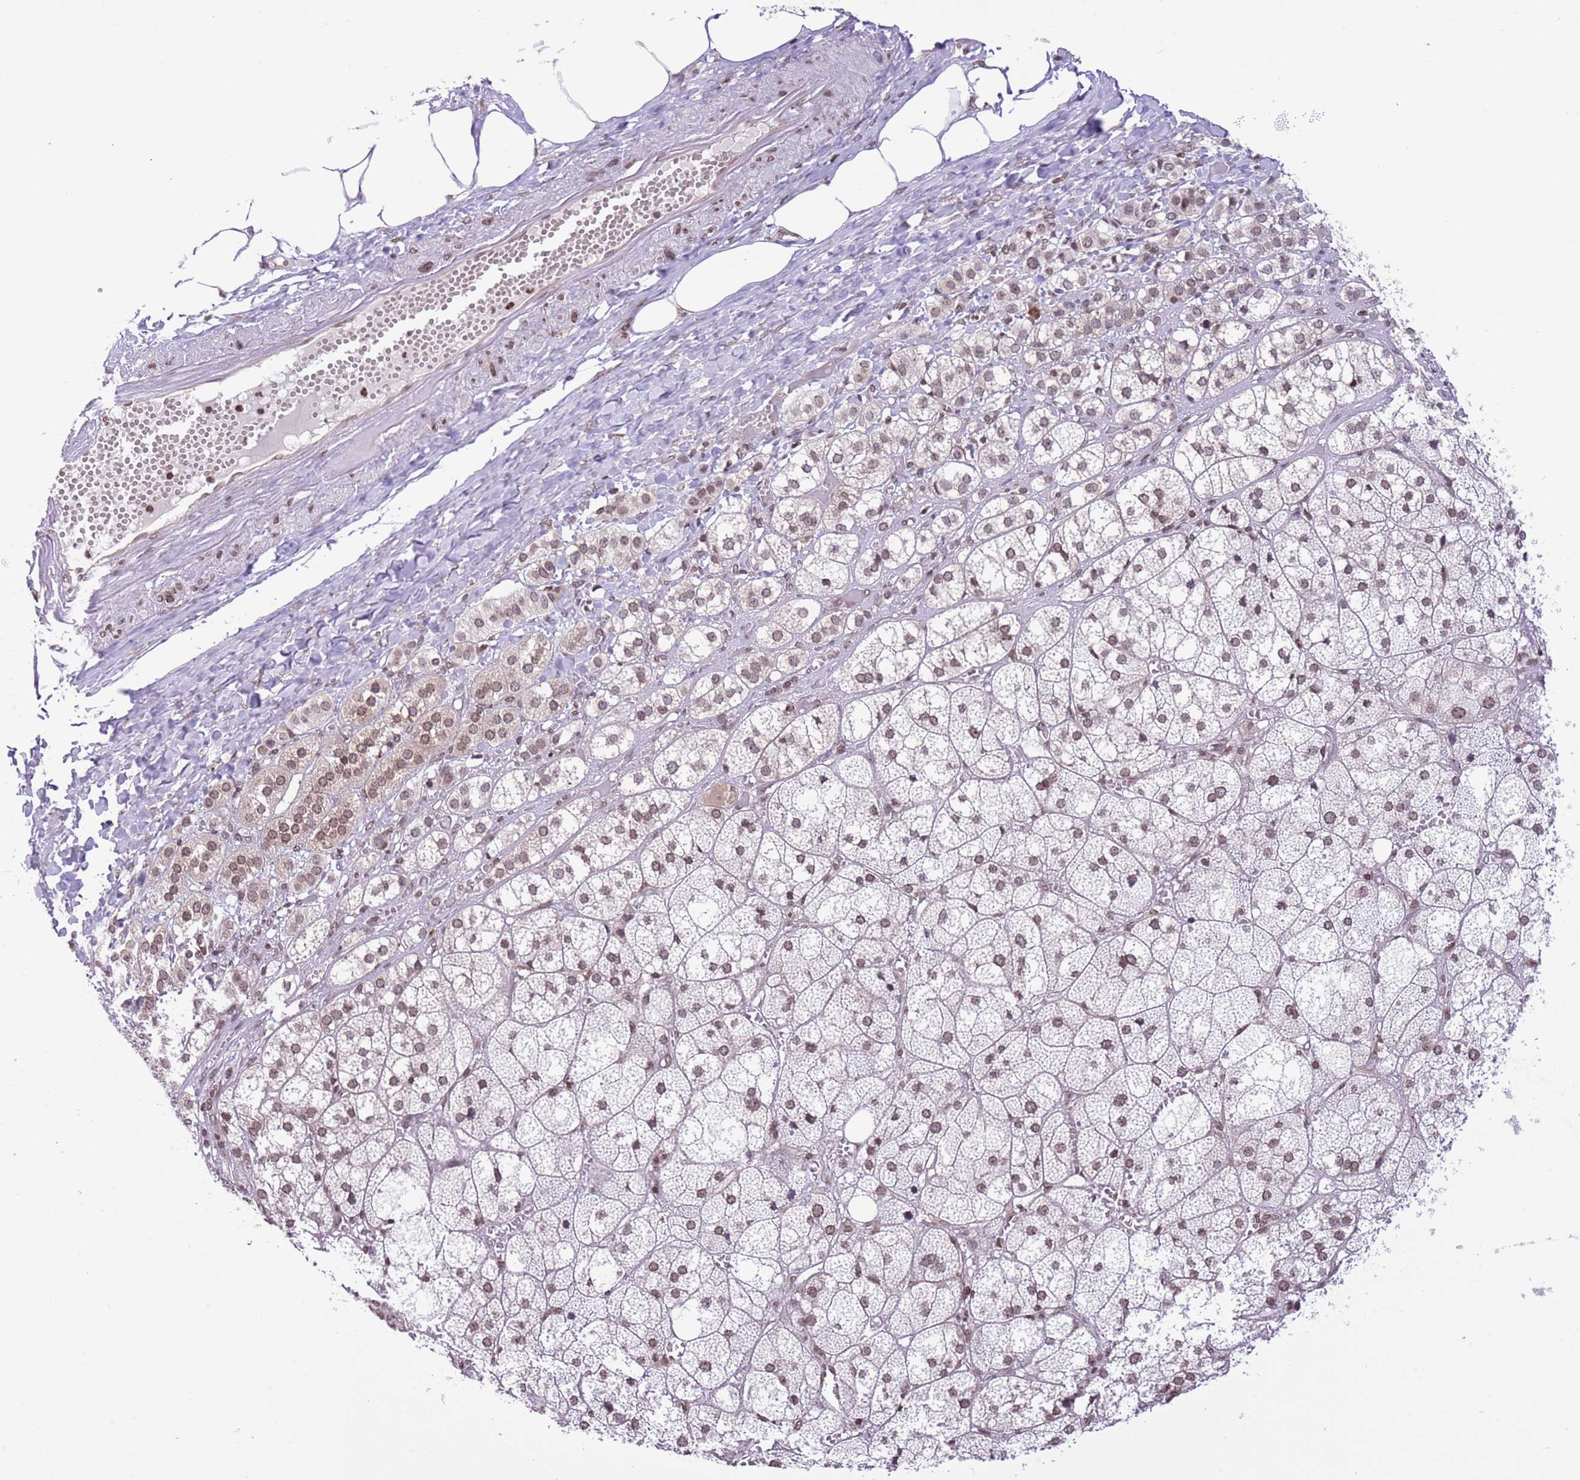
{"staining": {"intensity": "weak", "quantity": ">75%", "location": "nuclear"}, "tissue": "adrenal gland", "cell_type": "Glandular cells", "image_type": "normal", "snomed": [{"axis": "morphology", "description": "Normal tissue, NOS"}, {"axis": "topography", "description": "Adrenal gland"}], "caption": "An image of adrenal gland stained for a protein reveals weak nuclear brown staining in glandular cells. (brown staining indicates protein expression, while blue staining denotes nuclei).", "gene": "NRIP1", "patient": {"sex": "female", "age": 61}}